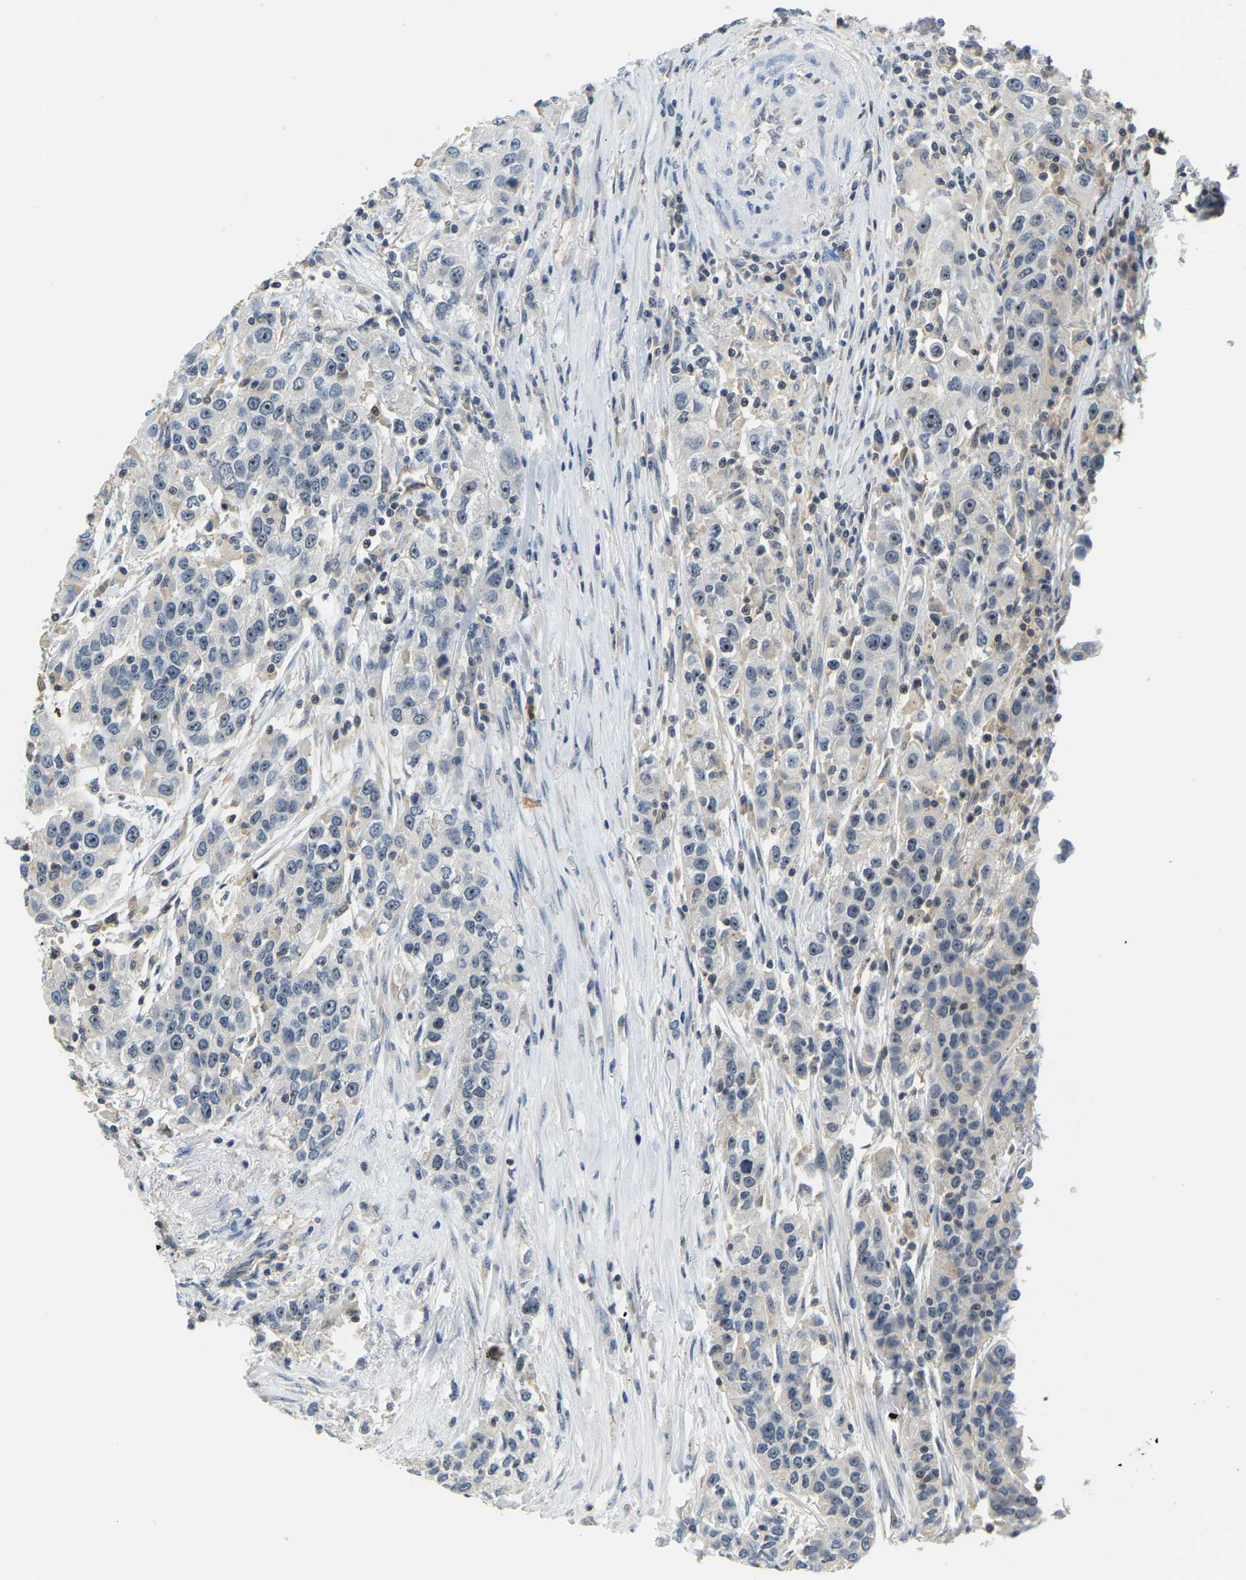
{"staining": {"intensity": "weak", "quantity": "25%-75%", "location": "nuclear"}, "tissue": "urothelial cancer", "cell_type": "Tumor cells", "image_type": "cancer", "snomed": [{"axis": "morphology", "description": "Urothelial carcinoma, High grade"}, {"axis": "topography", "description": "Urinary bladder"}], "caption": "There is low levels of weak nuclear positivity in tumor cells of urothelial carcinoma (high-grade), as demonstrated by immunohistochemical staining (brown color).", "gene": "RRP1", "patient": {"sex": "female", "age": 80}}